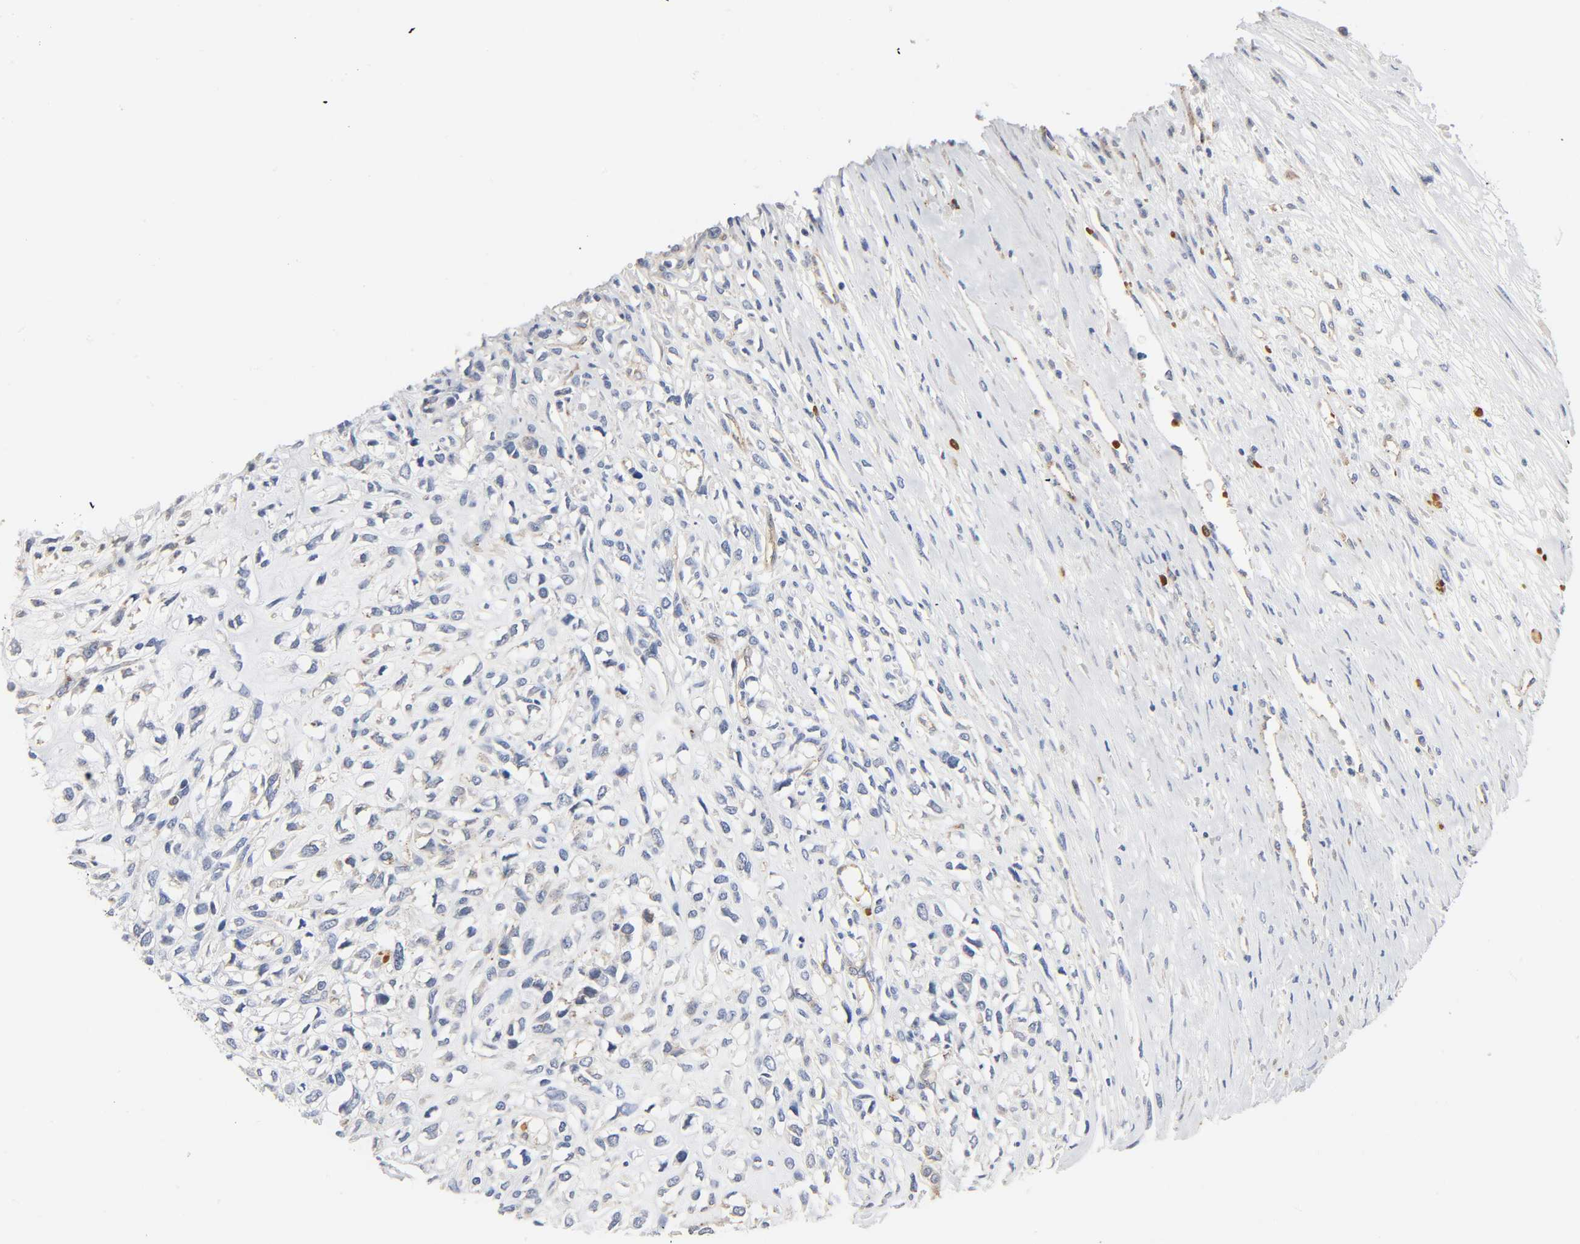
{"staining": {"intensity": "weak", "quantity": ">75%", "location": "cytoplasmic/membranous"}, "tissue": "head and neck cancer", "cell_type": "Tumor cells", "image_type": "cancer", "snomed": [{"axis": "morphology", "description": "Necrosis, NOS"}, {"axis": "morphology", "description": "Neoplasm, malignant, NOS"}, {"axis": "topography", "description": "Salivary gland"}, {"axis": "topography", "description": "Head-Neck"}], "caption": "Immunohistochemistry (IHC) of human head and neck cancer (malignant neoplasm) reveals low levels of weak cytoplasmic/membranous staining in approximately >75% of tumor cells.", "gene": "CD2AP", "patient": {"sex": "male", "age": 43}}